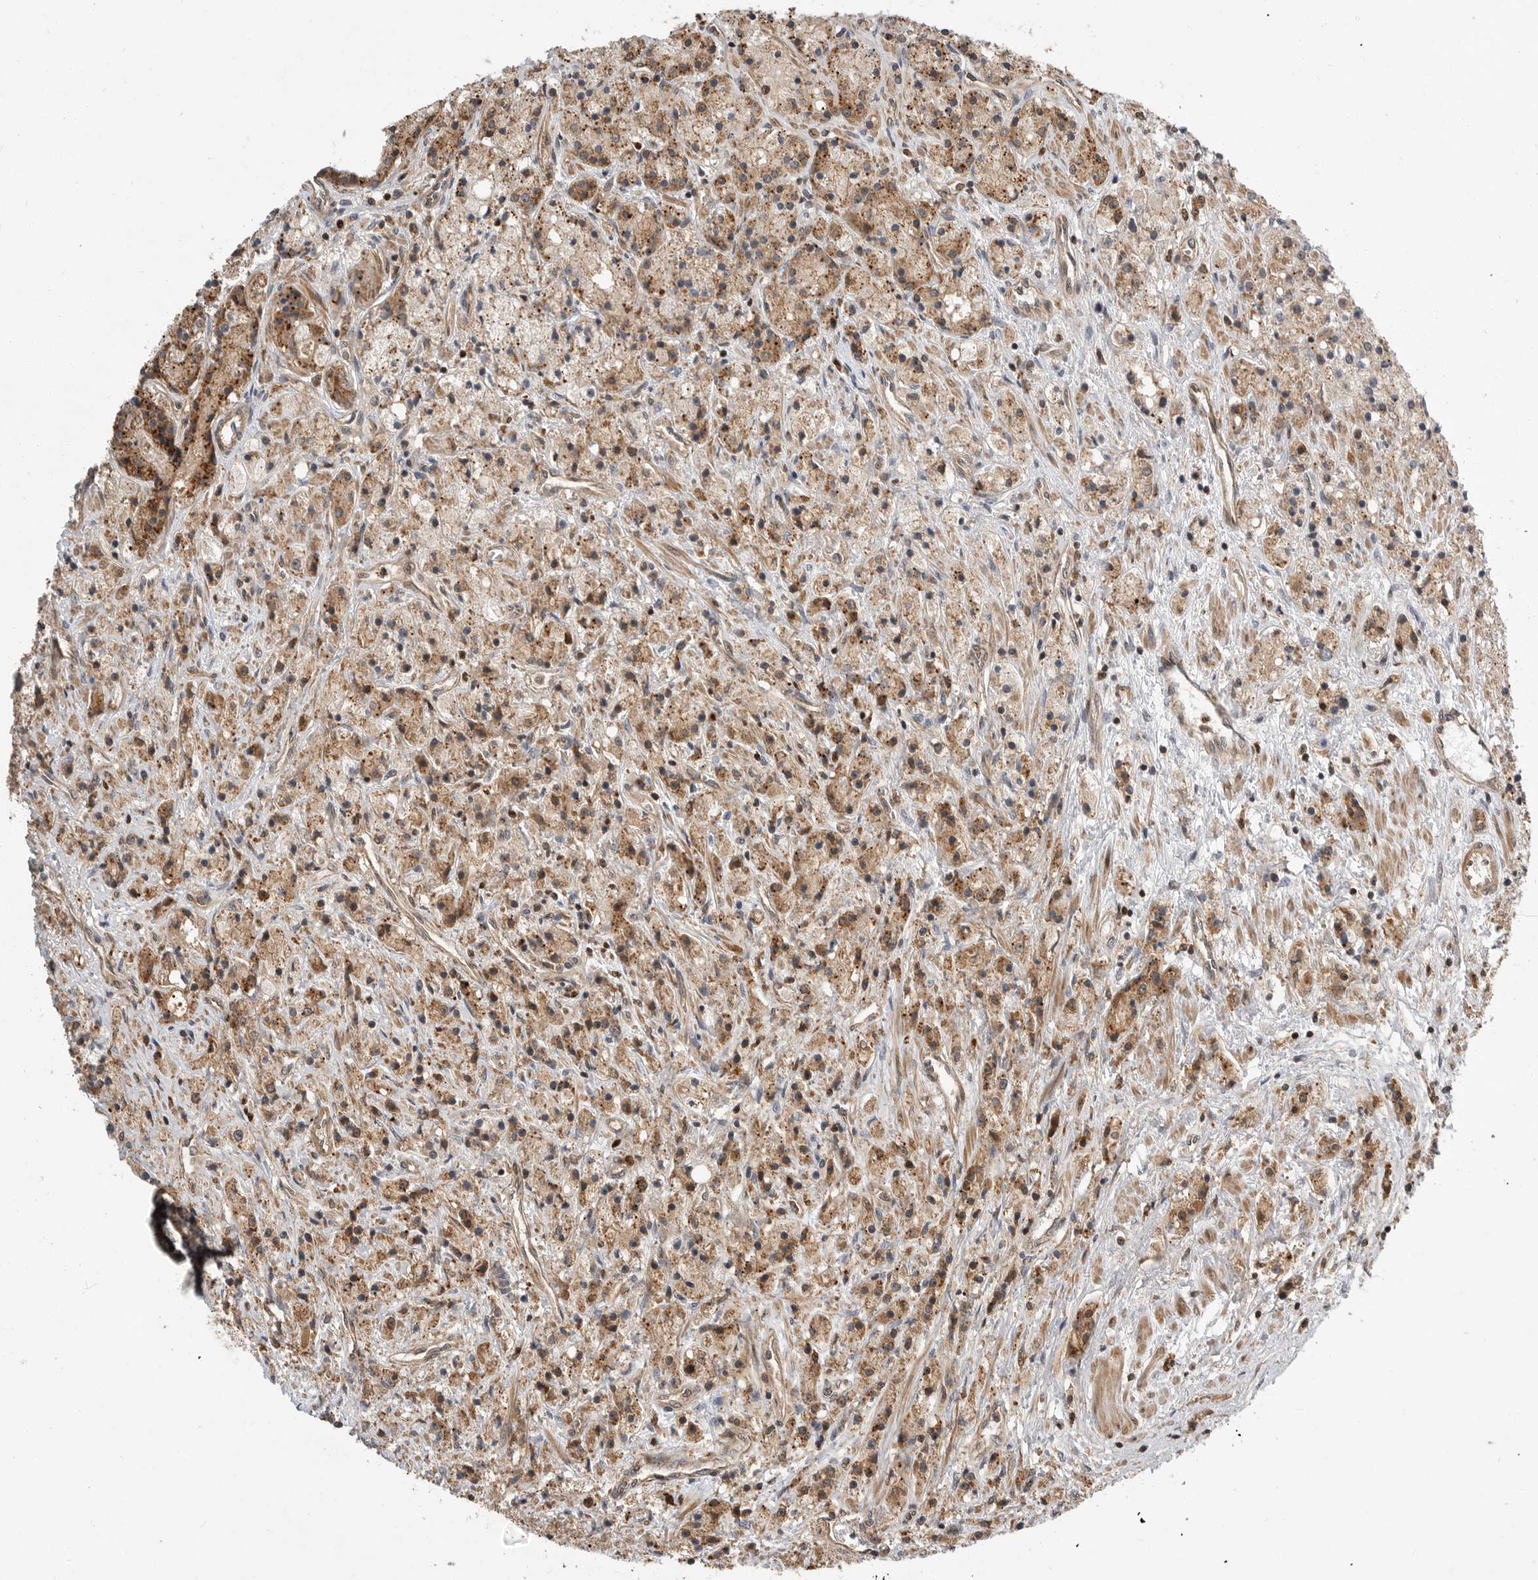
{"staining": {"intensity": "moderate", "quantity": ">75%", "location": "cytoplasmic/membranous"}, "tissue": "prostate cancer", "cell_type": "Tumor cells", "image_type": "cancer", "snomed": [{"axis": "morphology", "description": "Adenocarcinoma, High grade"}, {"axis": "topography", "description": "Prostate"}], "caption": "DAB (3,3'-diaminobenzidine) immunohistochemical staining of human prostate adenocarcinoma (high-grade) reveals moderate cytoplasmic/membranous protein expression in about >75% of tumor cells. The staining is performed using DAB (3,3'-diaminobenzidine) brown chromogen to label protein expression. The nuclei are counter-stained blue using hematoxylin.", "gene": "STRAP", "patient": {"sex": "male", "age": 60}}